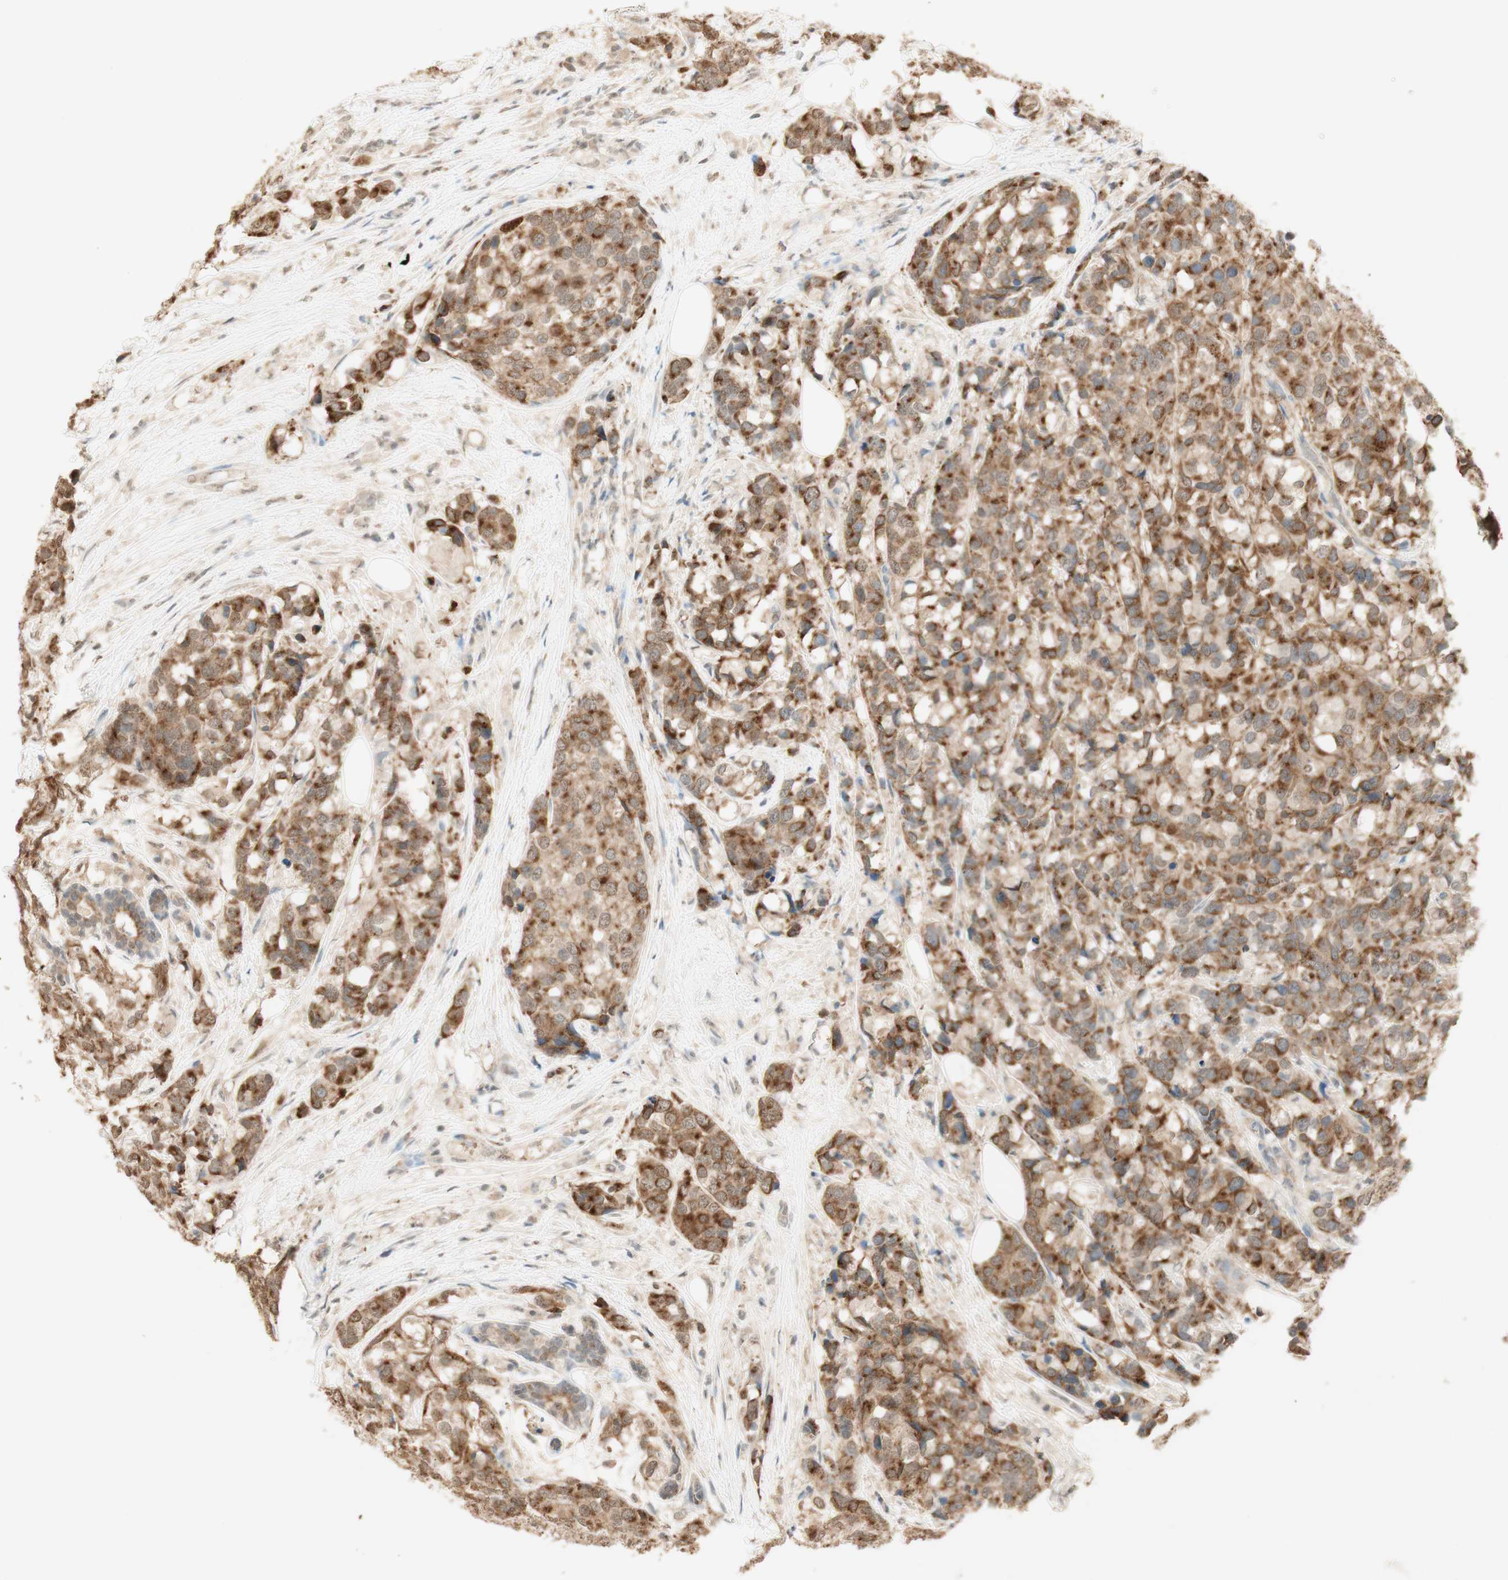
{"staining": {"intensity": "moderate", "quantity": ">75%", "location": "cytoplasmic/membranous"}, "tissue": "breast cancer", "cell_type": "Tumor cells", "image_type": "cancer", "snomed": [{"axis": "morphology", "description": "Lobular carcinoma"}, {"axis": "topography", "description": "Breast"}], "caption": "A brown stain highlights moderate cytoplasmic/membranous expression of a protein in human breast cancer tumor cells.", "gene": "SPINT2", "patient": {"sex": "female", "age": 59}}